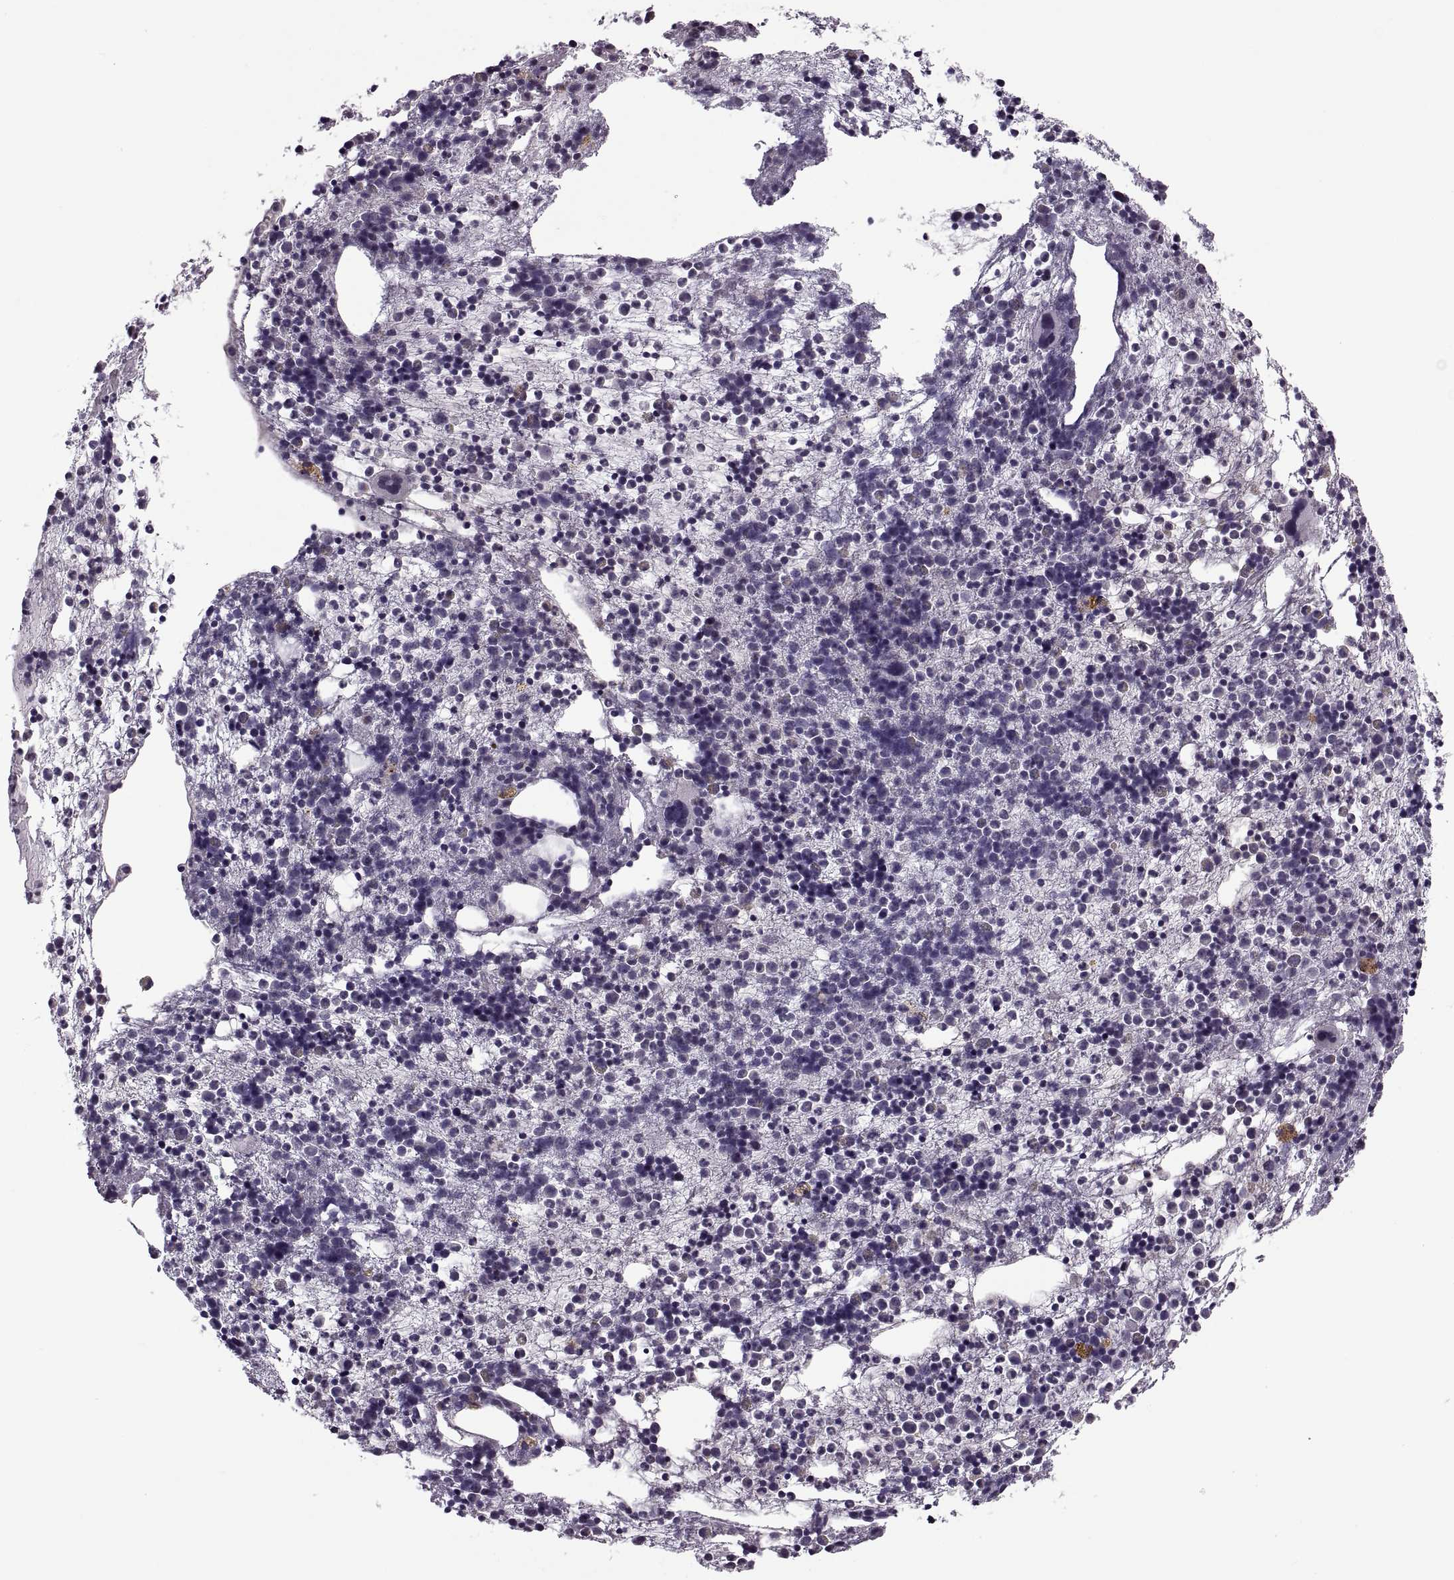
{"staining": {"intensity": "negative", "quantity": "none", "location": "none"}, "tissue": "bone marrow", "cell_type": "Hematopoietic cells", "image_type": "normal", "snomed": [{"axis": "morphology", "description": "Normal tissue, NOS"}, {"axis": "topography", "description": "Bone marrow"}], "caption": "Hematopoietic cells show no significant staining in unremarkable bone marrow. Brightfield microscopy of immunohistochemistry (IHC) stained with DAB (brown) and hematoxylin (blue), captured at high magnification.", "gene": "PRSS37", "patient": {"sex": "male", "age": 54}}